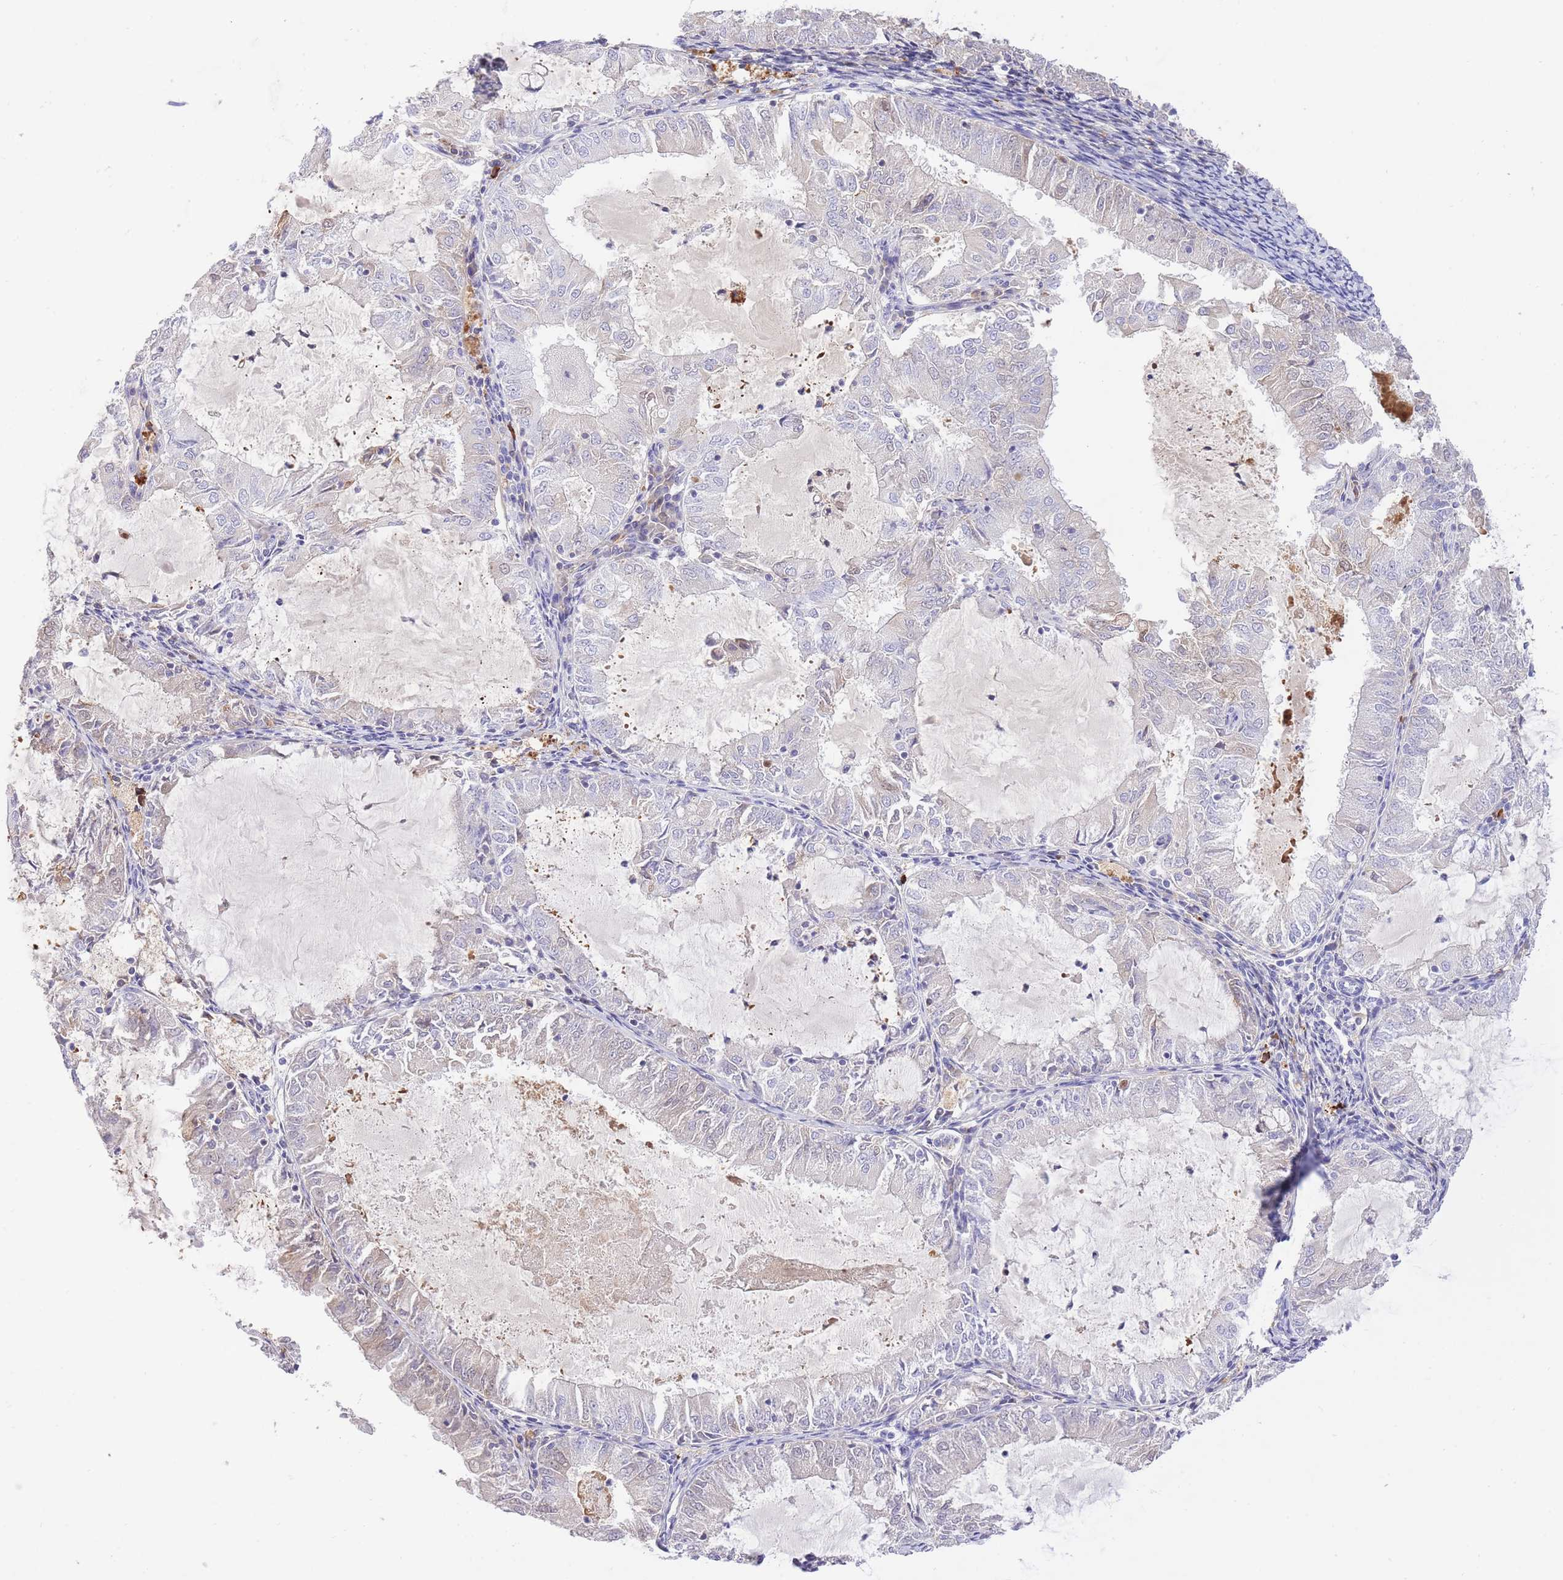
{"staining": {"intensity": "negative", "quantity": "none", "location": "none"}, "tissue": "endometrial cancer", "cell_type": "Tumor cells", "image_type": "cancer", "snomed": [{"axis": "morphology", "description": "Adenocarcinoma, NOS"}, {"axis": "topography", "description": "Endometrium"}], "caption": "This is a histopathology image of immunohistochemistry staining of endometrial cancer (adenocarcinoma), which shows no positivity in tumor cells. (Brightfield microscopy of DAB immunohistochemistry at high magnification).", "gene": "HRG", "patient": {"sex": "female", "age": 57}}